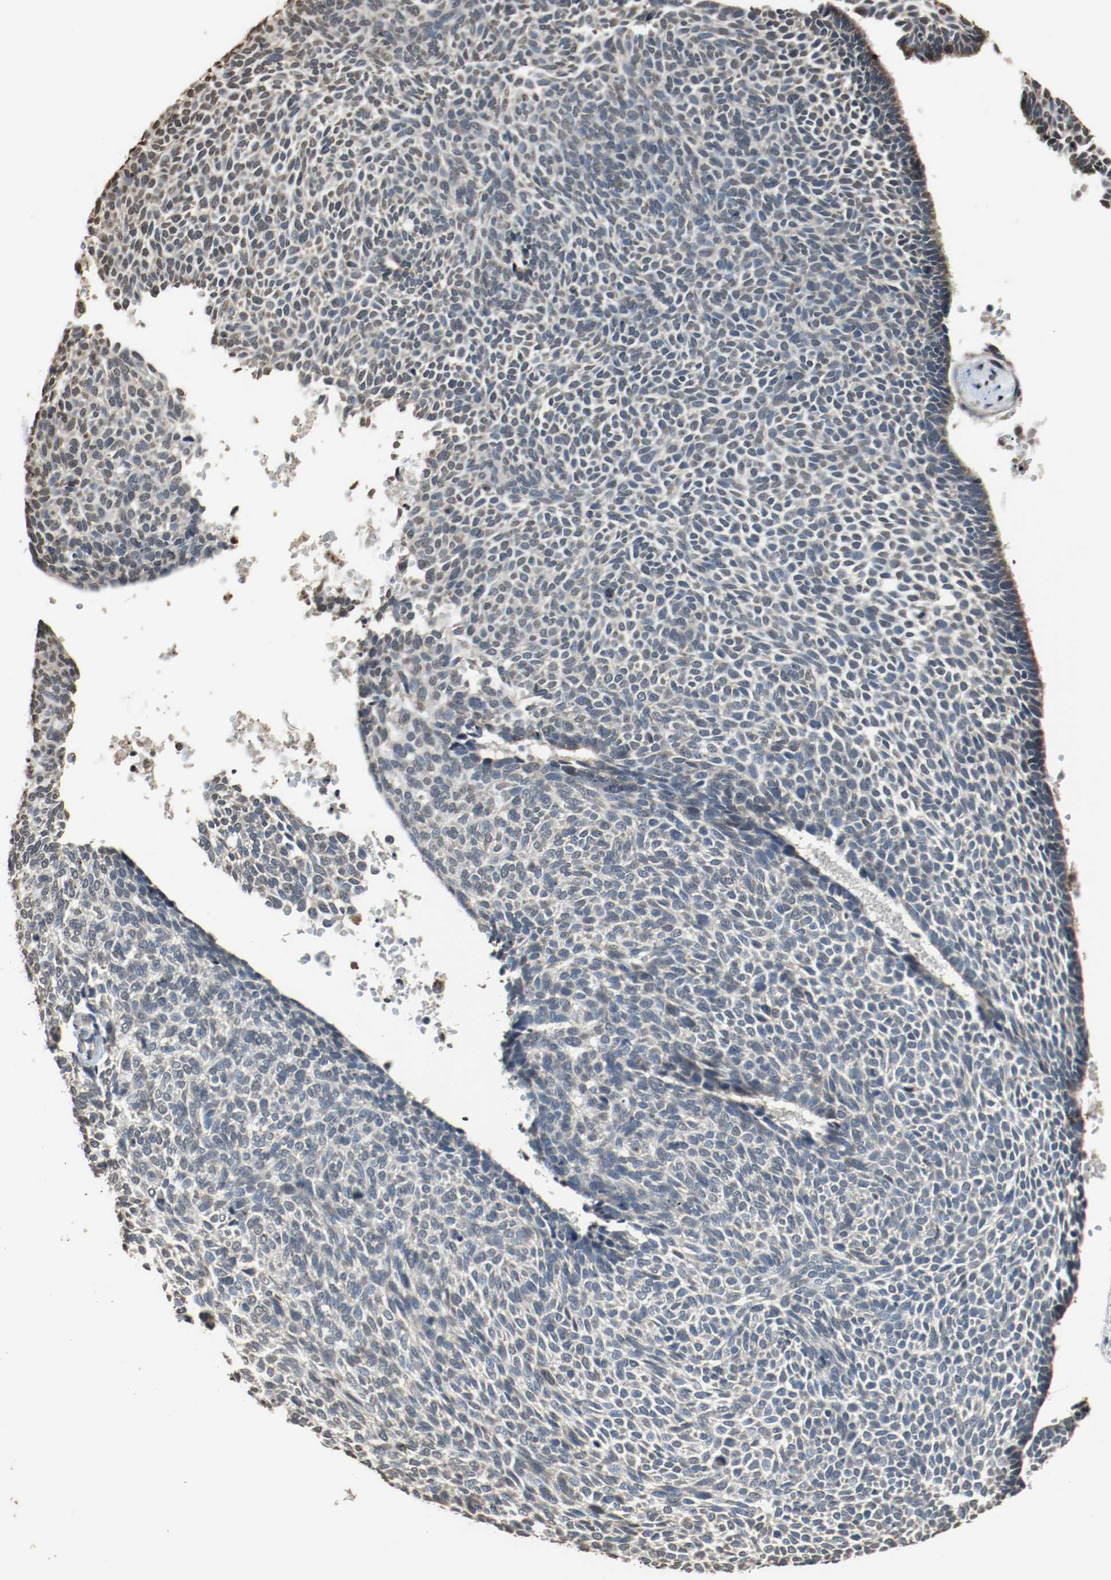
{"staining": {"intensity": "negative", "quantity": "none", "location": "none"}, "tissue": "skin cancer", "cell_type": "Tumor cells", "image_type": "cancer", "snomed": [{"axis": "morphology", "description": "Normal tissue, NOS"}, {"axis": "morphology", "description": "Basal cell carcinoma"}, {"axis": "topography", "description": "Skin"}], "caption": "Histopathology image shows no protein expression in tumor cells of skin cancer tissue.", "gene": "RTN4", "patient": {"sex": "male", "age": 87}}